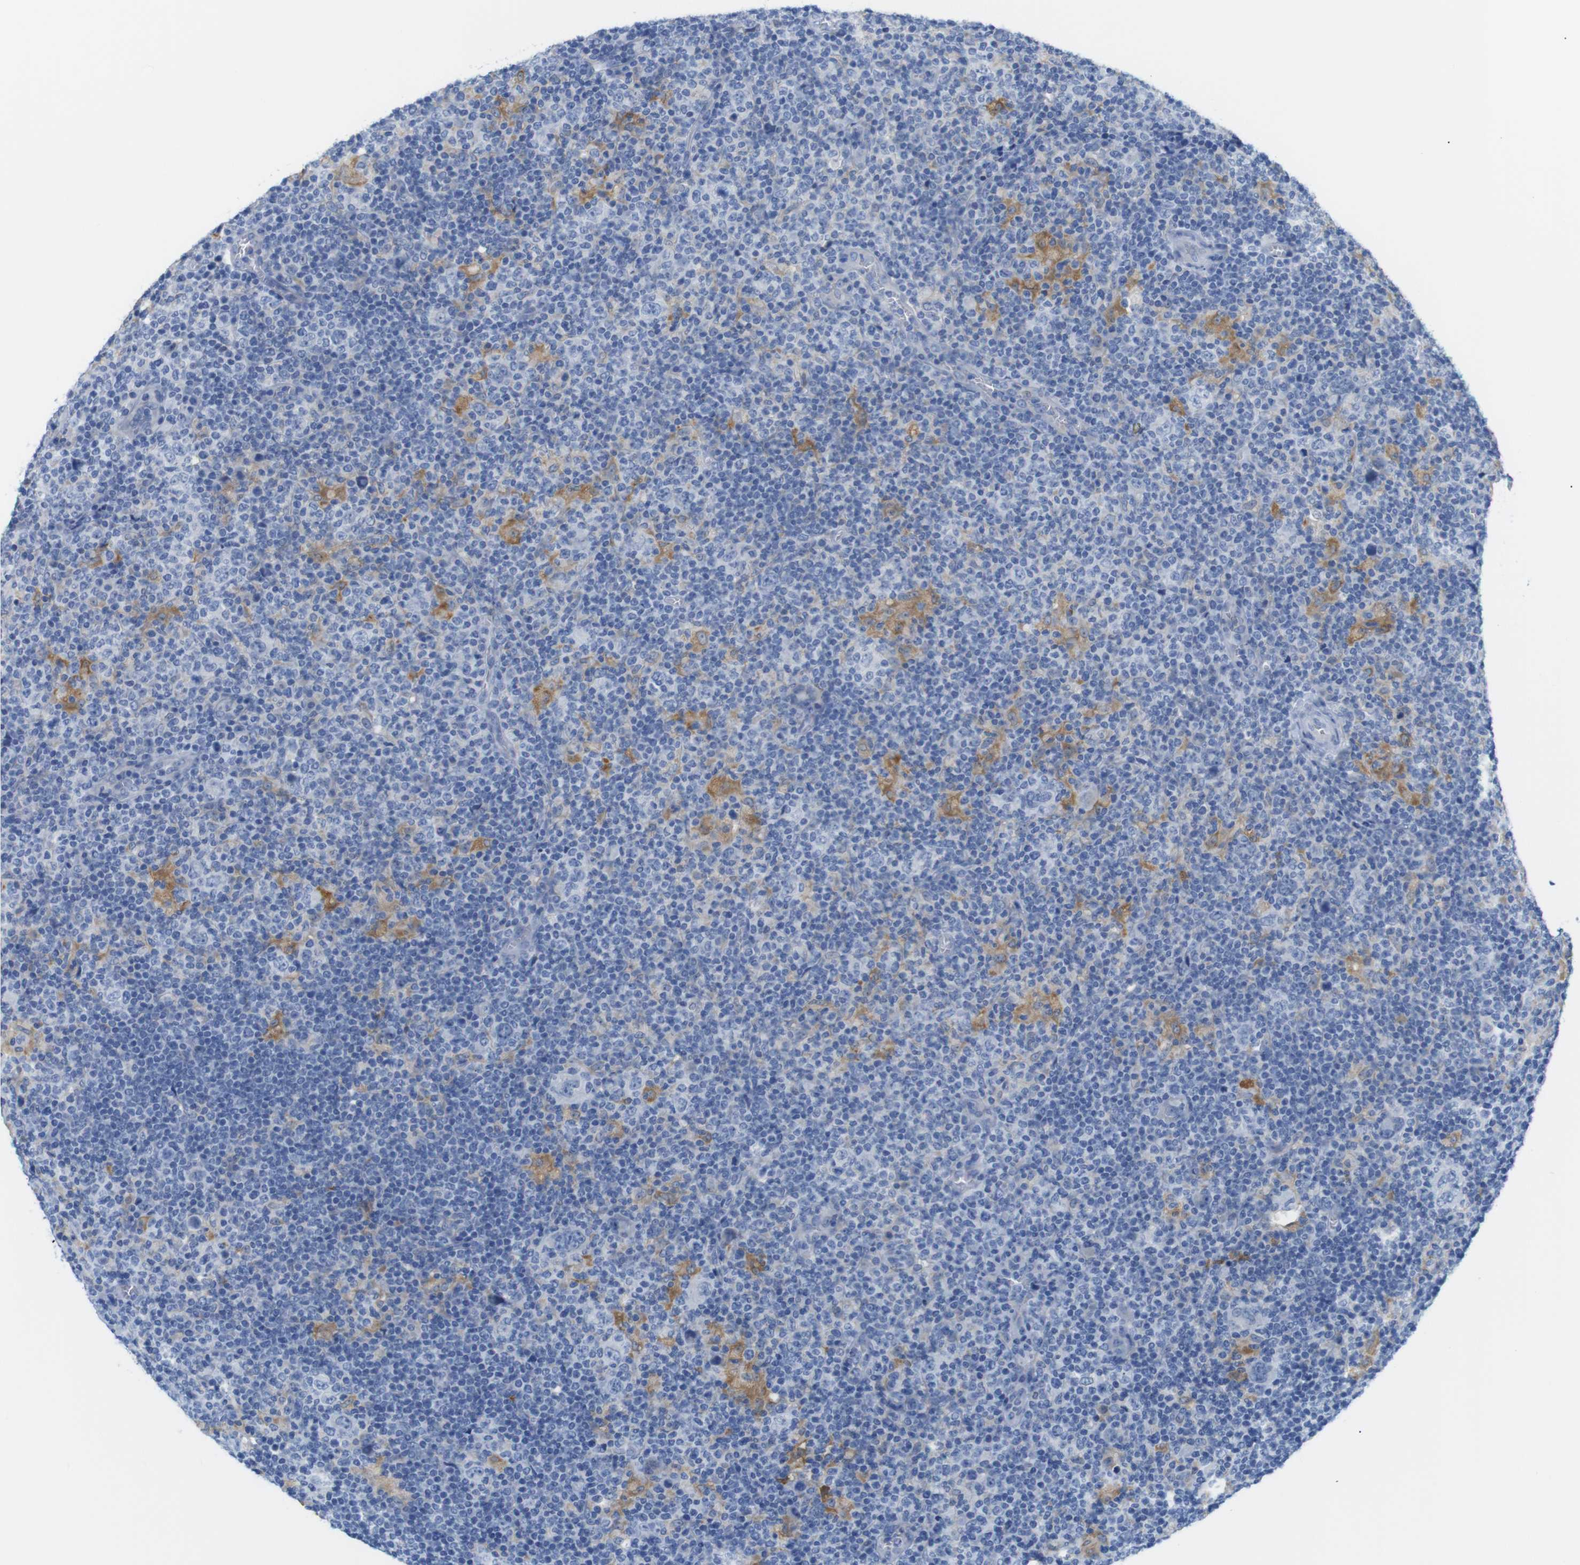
{"staining": {"intensity": "negative", "quantity": "none", "location": "none"}, "tissue": "lymphoma", "cell_type": "Tumor cells", "image_type": "cancer", "snomed": [{"axis": "morphology", "description": "Hodgkin's disease, NOS"}, {"axis": "topography", "description": "Lymph node"}], "caption": "High power microscopy micrograph of an immunohistochemistry (IHC) histopathology image of lymphoma, revealing no significant expression in tumor cells.", "gene": "NEBL", "patient": {"sex": "female", "age": 57}}